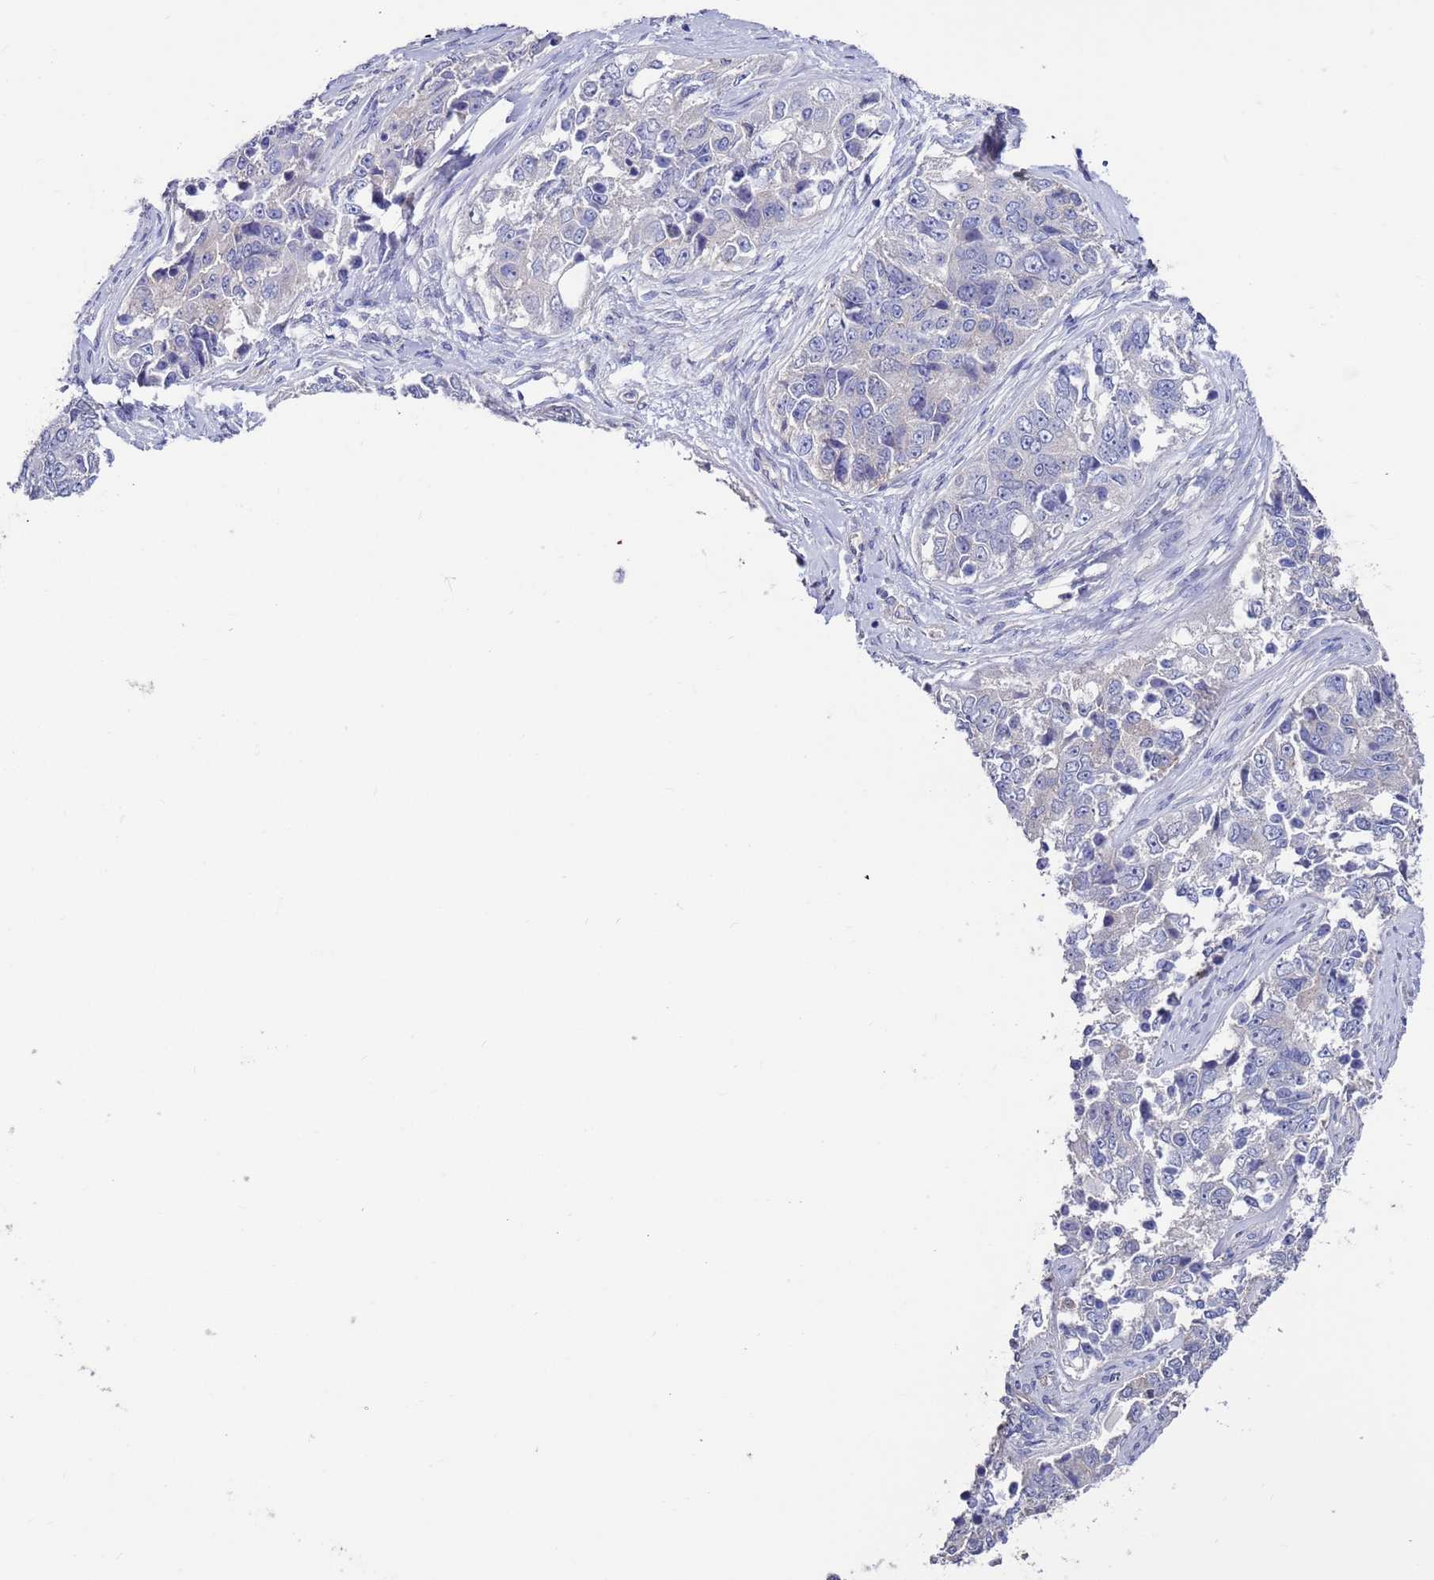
{"staining": {"intensity": "negative", "quantity": "none", "location": "none"}, "tissue": "ovarian cancer", "cell_type": "Tumor cells", "image_type": "cancer", "snomed": [{"axis": "morphology", "description": "Carcinoma, endometroid"}, {"axis": "topography", "description": "Ovary"}], "caption": "The immunohistochemistry photomicrograph has no significant expression in tumor cells of endometroid carcinoma (ovarian) tissue.", "gene": "KRTCAP3", "patient": {"sex": "female", "age": 51}}